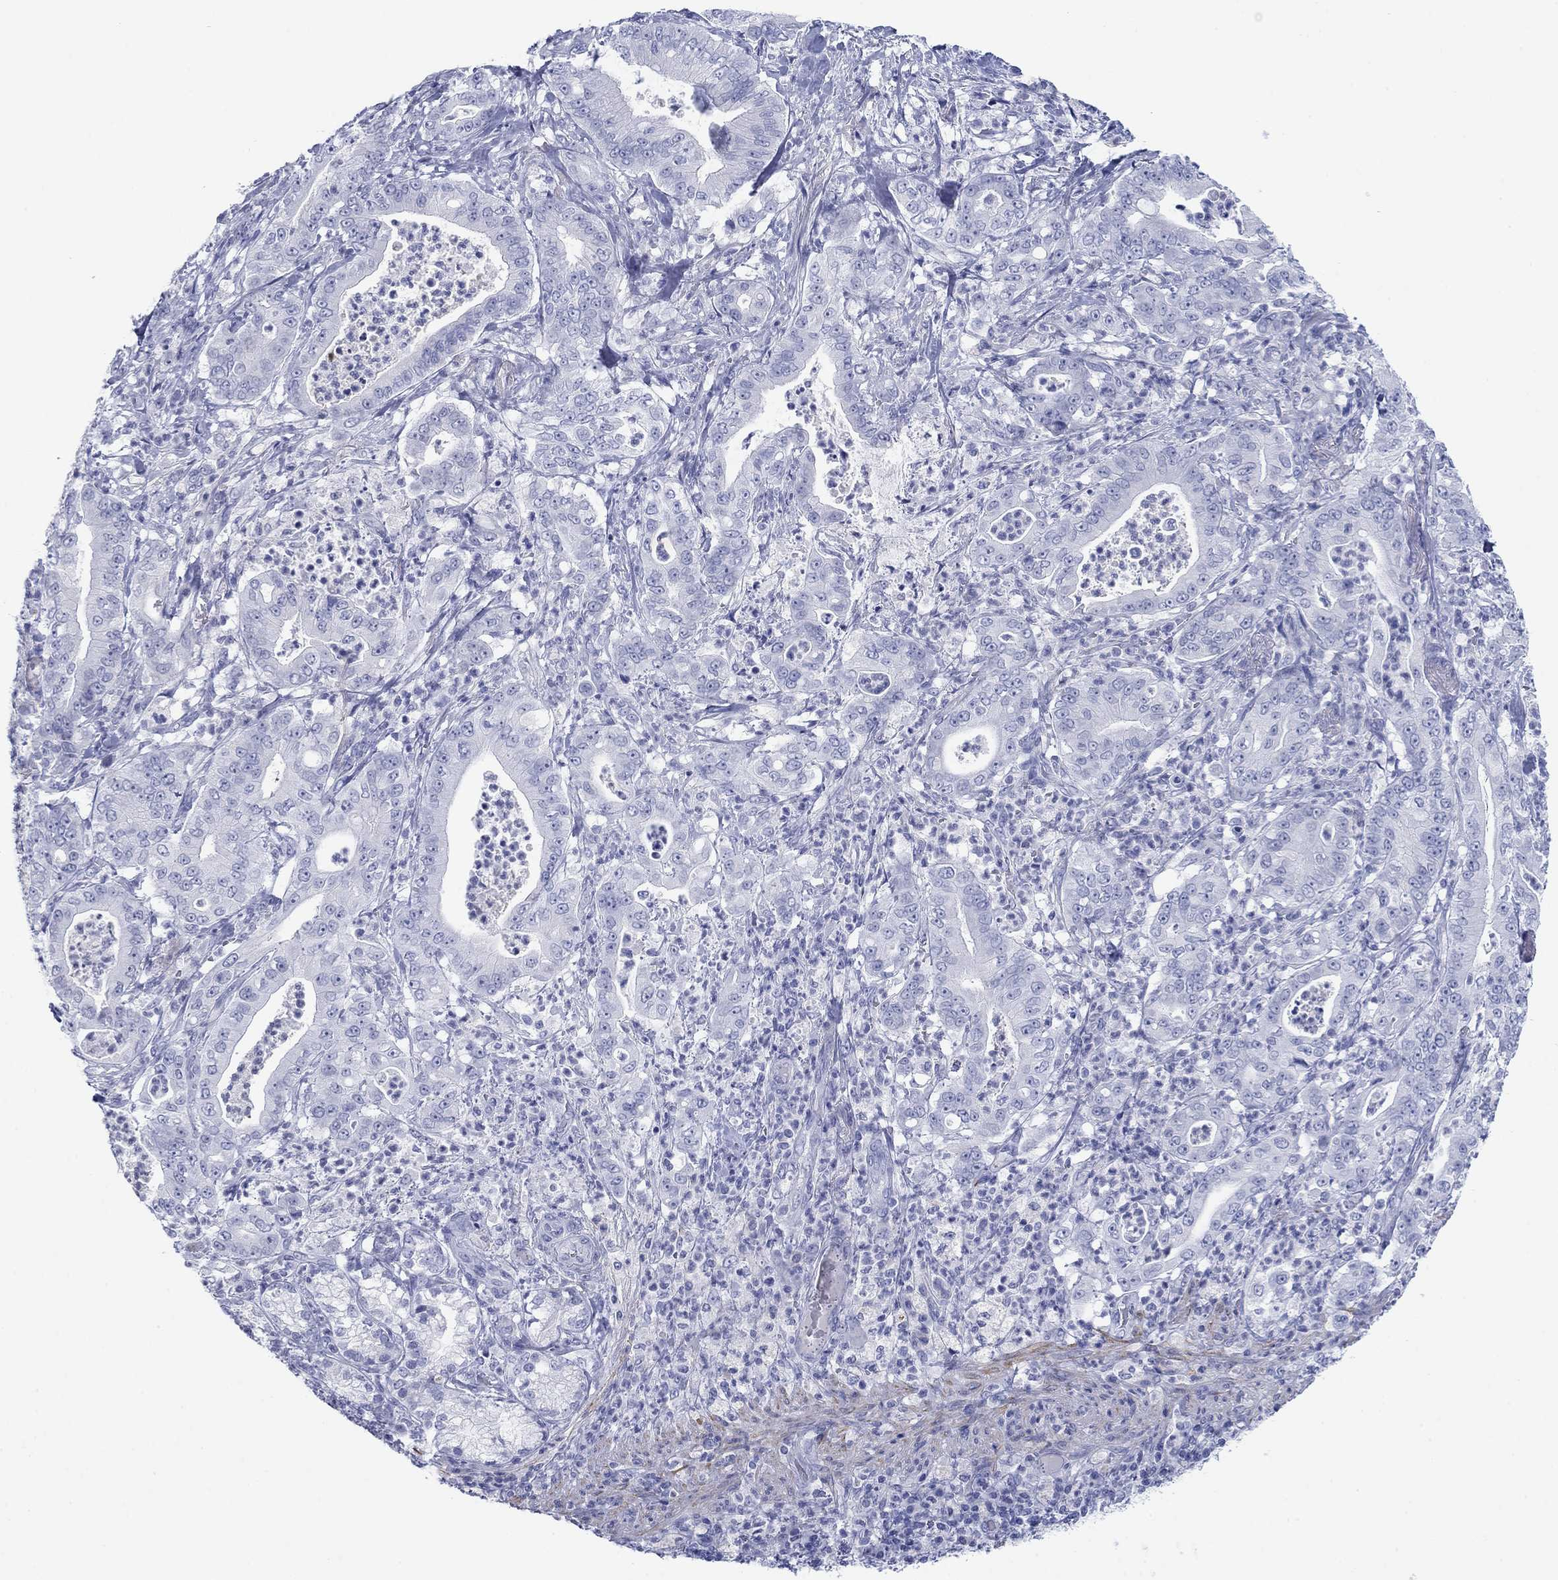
{"staining": {"intensity": "negative", "quantity": "none", "location": "none"}, "tissue": "pancreatic cancer", "cell_type": "Tumor cells", "image_type": "cancer", "snomed": [{"axis": "morphology", "description": "Adenocarcinoma, NOS"}, {"axis": "topography", "description": "Pancreas"}], "caption": "Immunohistochemistry histopathology image of neoplastic tissue: human pancreatic cancer (adenocarcinoma) stained with DAB reveals no significant protein positivity in tumor cells.", "gene": "PDYN", "patient": {"sex": "male", "age": 71}}